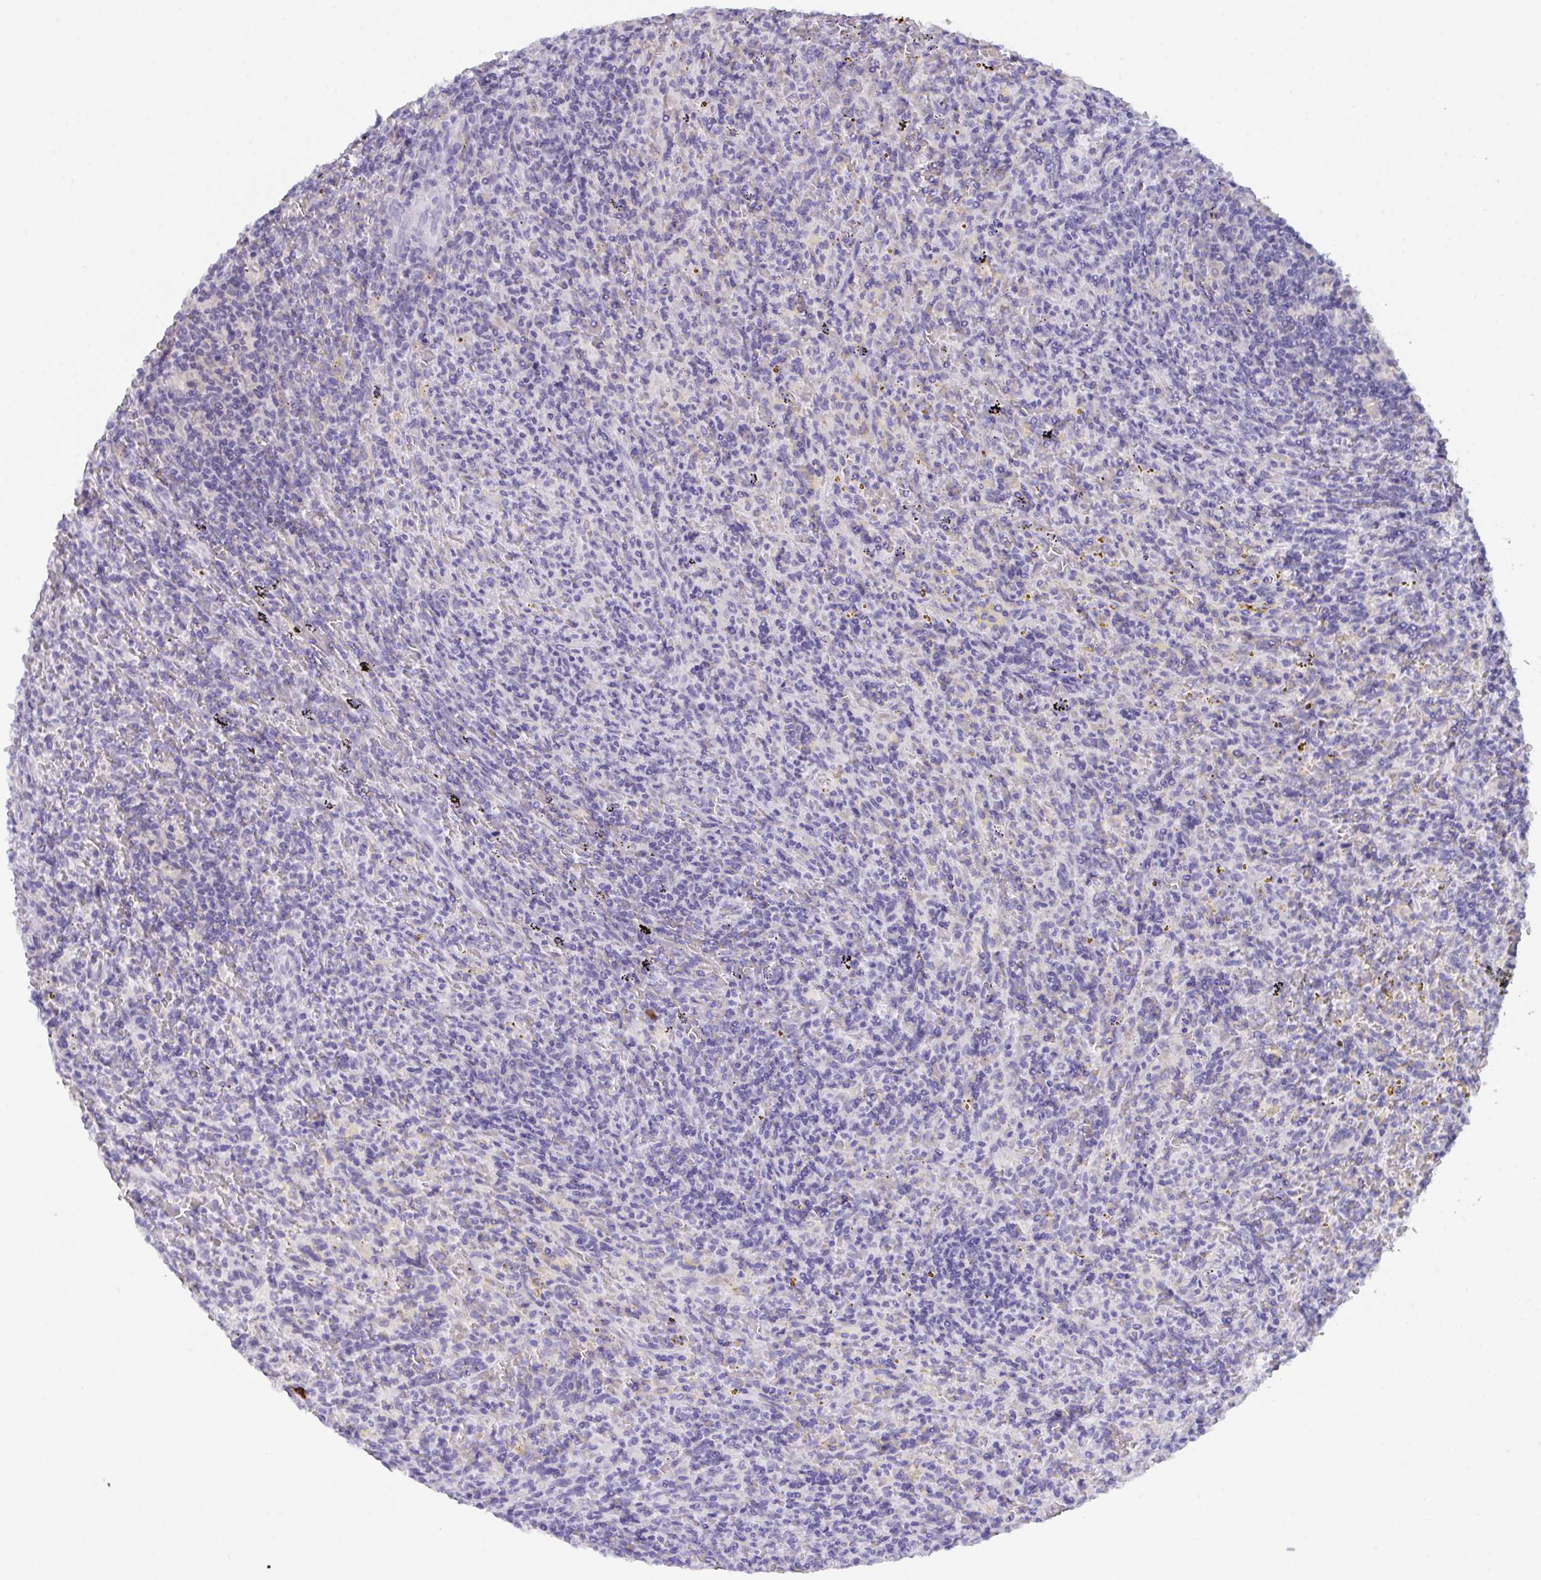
{"staining": {"intensity": "negative", "quantity": "none", "location": "none"}, "tissue": "lymphoma", "cell_type": "Tumor cells", "image_type": "cancer", "snomed": [{"axis": "morphology", "description": "Malignant lymphoma, non-Hodgkin's type, Low grade"}, {"axis": "topography", "description": "Spleen"}], "caption": "Histopathology image shows no protein staining in tumor cells of lymphoma tissue.", "gene": "SERPINB13", "patient": {"sex": "female", "age": 70}}